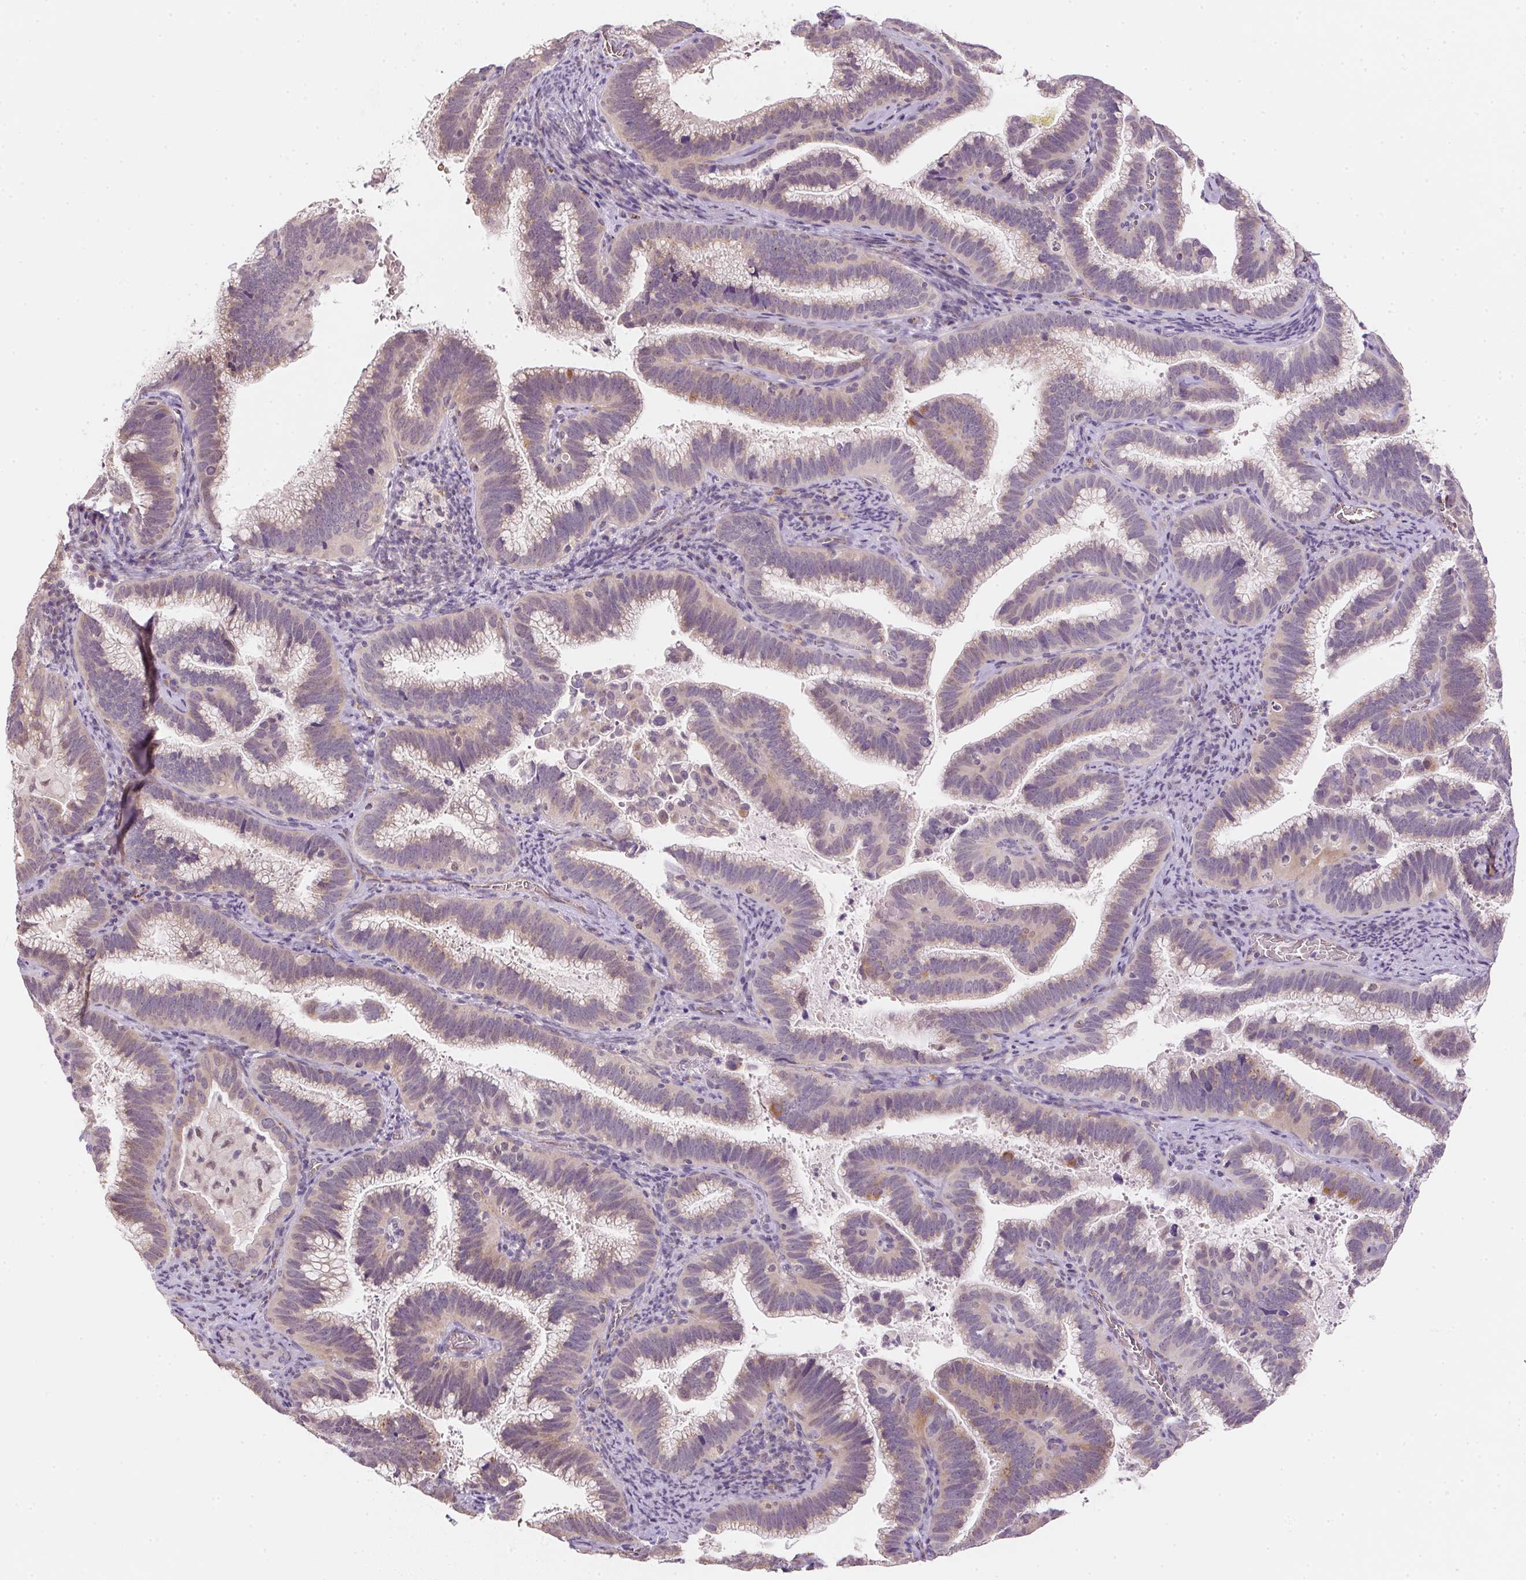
{"staining": {"intensity": "weak", "quantity": "25%-75%", "location": "cytoplasmic/membranous"}, "tissue": "cervical cancer", "cell_type": "Tumor cells", "image_type": "cancer", "snomed": [{"axis": "morphology", "description": "Adenocarcinoma, NOS"}, {"axis": "topography", "description": "Cervix"}], "caption": "The photomicrograph reveals a brown stain indicating the presence of a protein in the cytoplasmic/membranous of tumor cells in cervical cancer (adenocarcinoma).", "gene": "METTL13", "patient": {"sex": "female", "age": 61}}